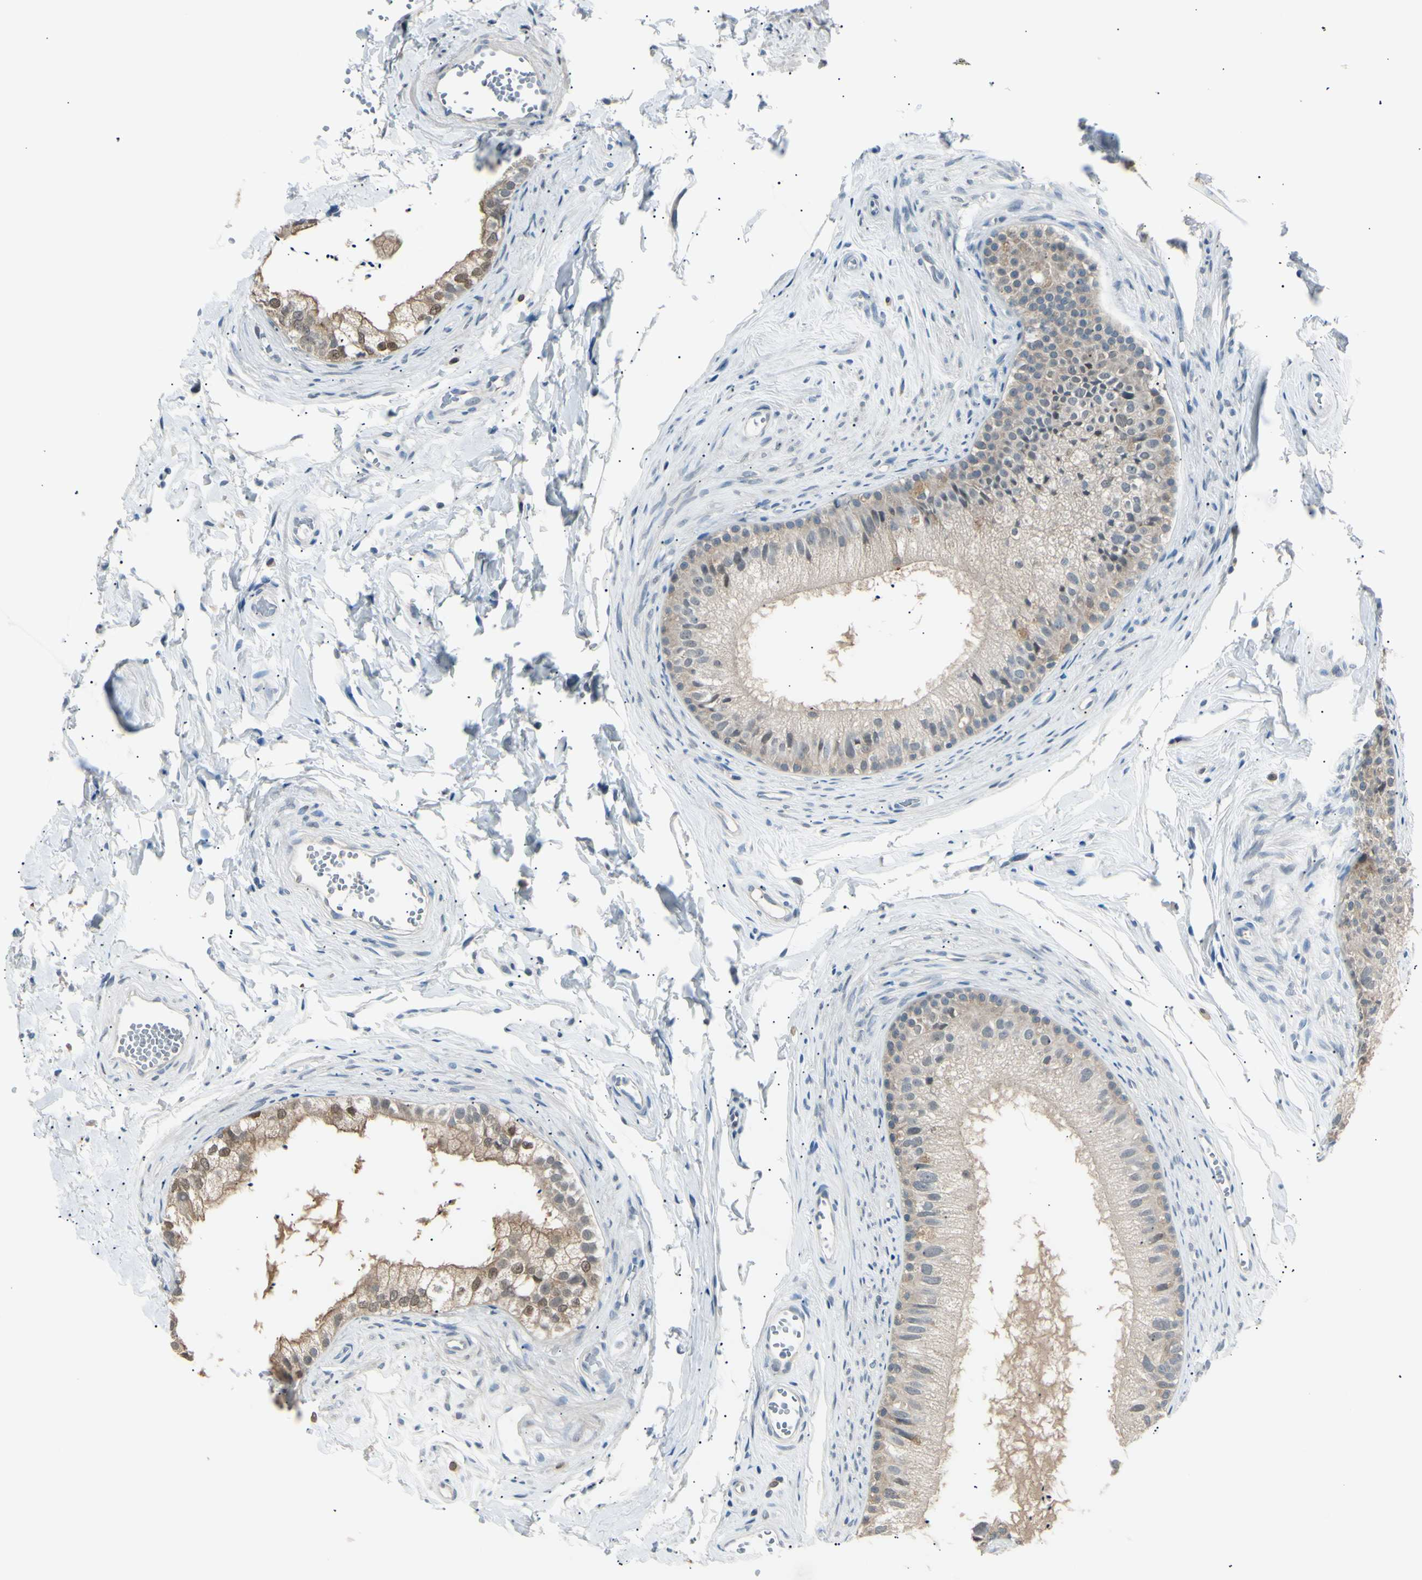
{"staining": {"intensity": "weak", "quantity": ">75%", "location": "cytoplasmic/membranous"}, "tissue": "epididymis", "cell_type": "Glandular cells", "image_type": "normal", "snomed": [{"axis": "morphology", "description": "Normal tissue, NOS"}, {"axis": "topography", "description": "Epididymis"}], "caption": "This photomicrograph reveals immunohistochemistry staining of normal epididymis, with low weak cytoplasmic/membranous expression in approximately >75% of glandular cells.", "gene": "LHPP", "patient": {"sex": "male", "age": 56}}